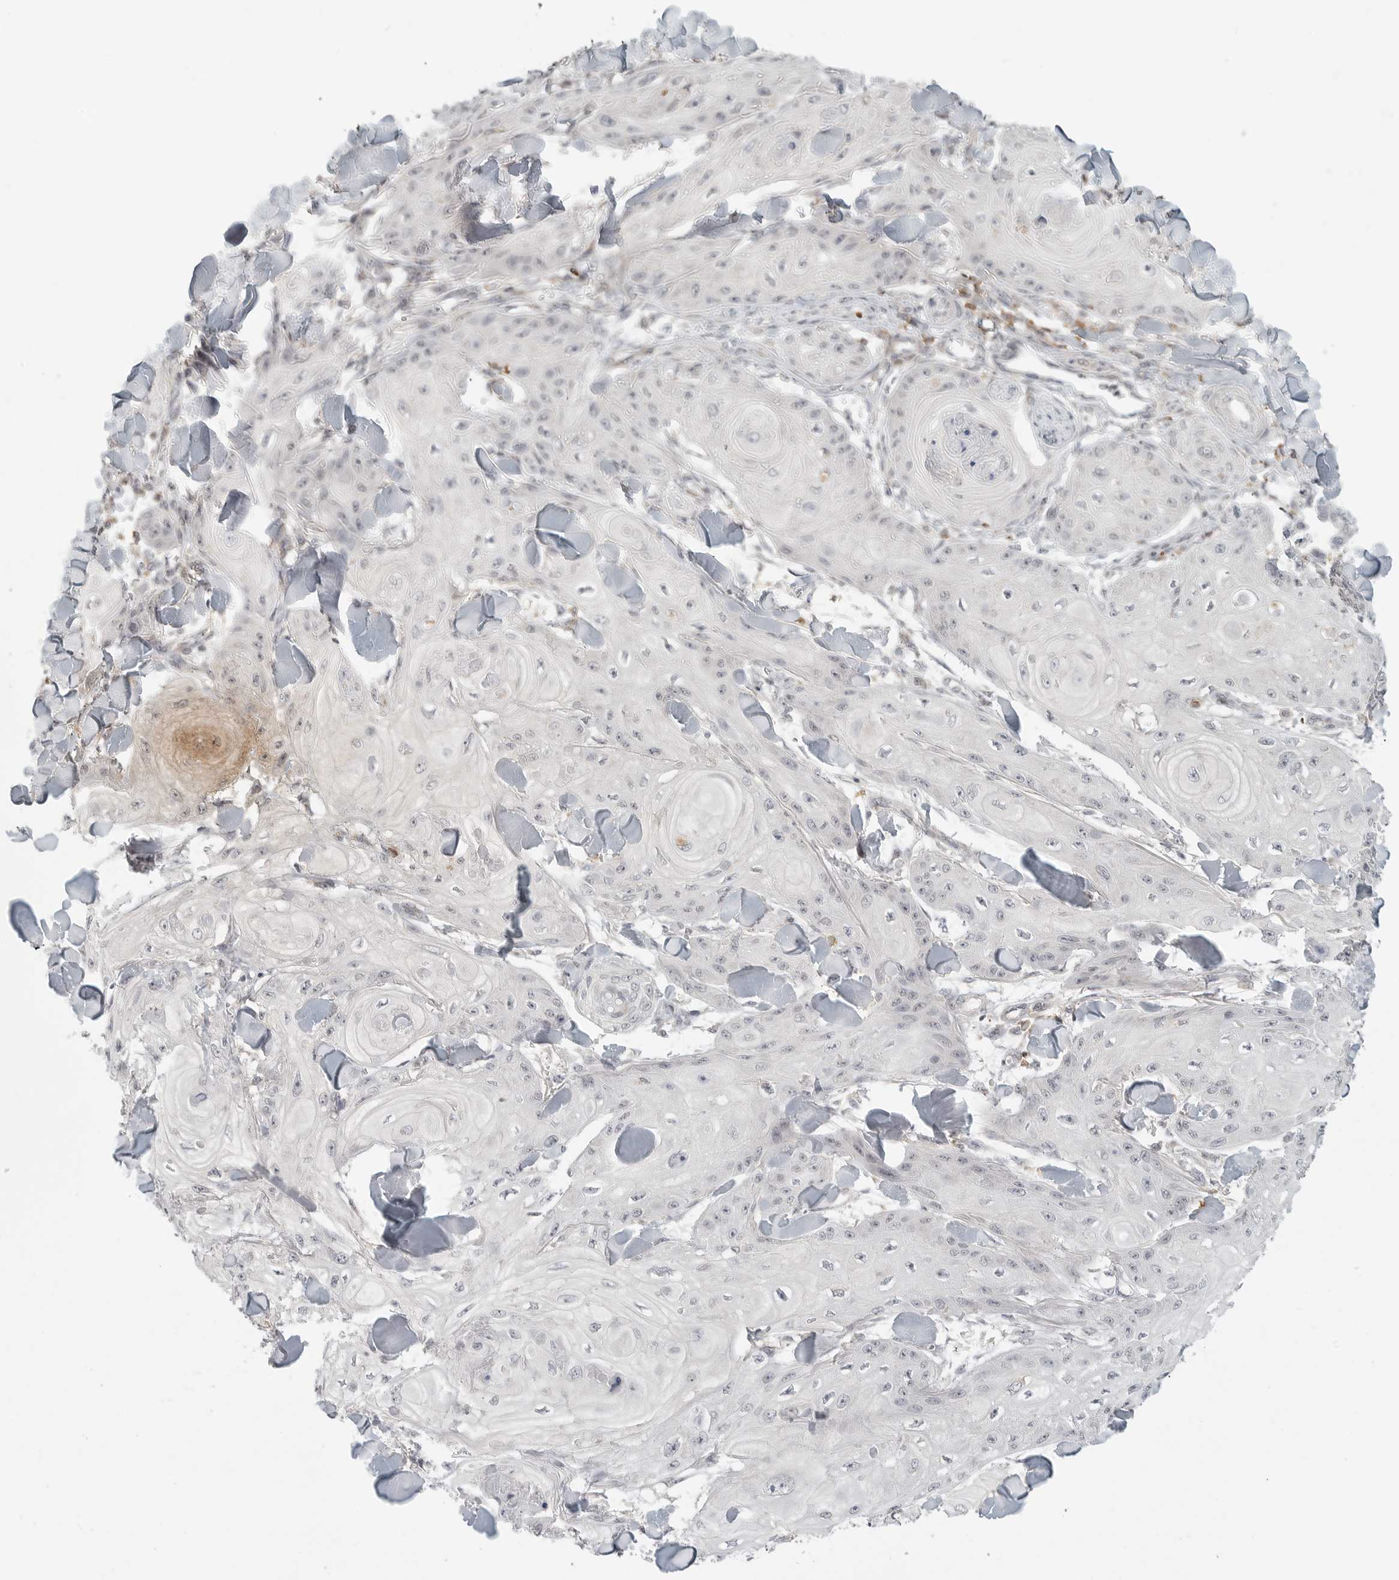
{"staining": {"intensity": "negative", "quantity": "none", "location": "none"}, "tissue": "skin cancer", "cell_type": "Tumor cells", "image_type": "cancer", "snomed": [{"axis": "morphology", "description": "Squamous cell carcinoma, NOS"}, {"axis": "topography", "description": "Skin"}], "caption": "Immunohistochemistry (IHC) image of neoplastic tissue: human squamous cell carcinoma (skin) stained with DAB (3,3'-diaminobenzidine) exhibits no significant protein expression in tumor cells.", "gene": "SH3KBP1", "patient": {"sex": "male", "age": 74}}